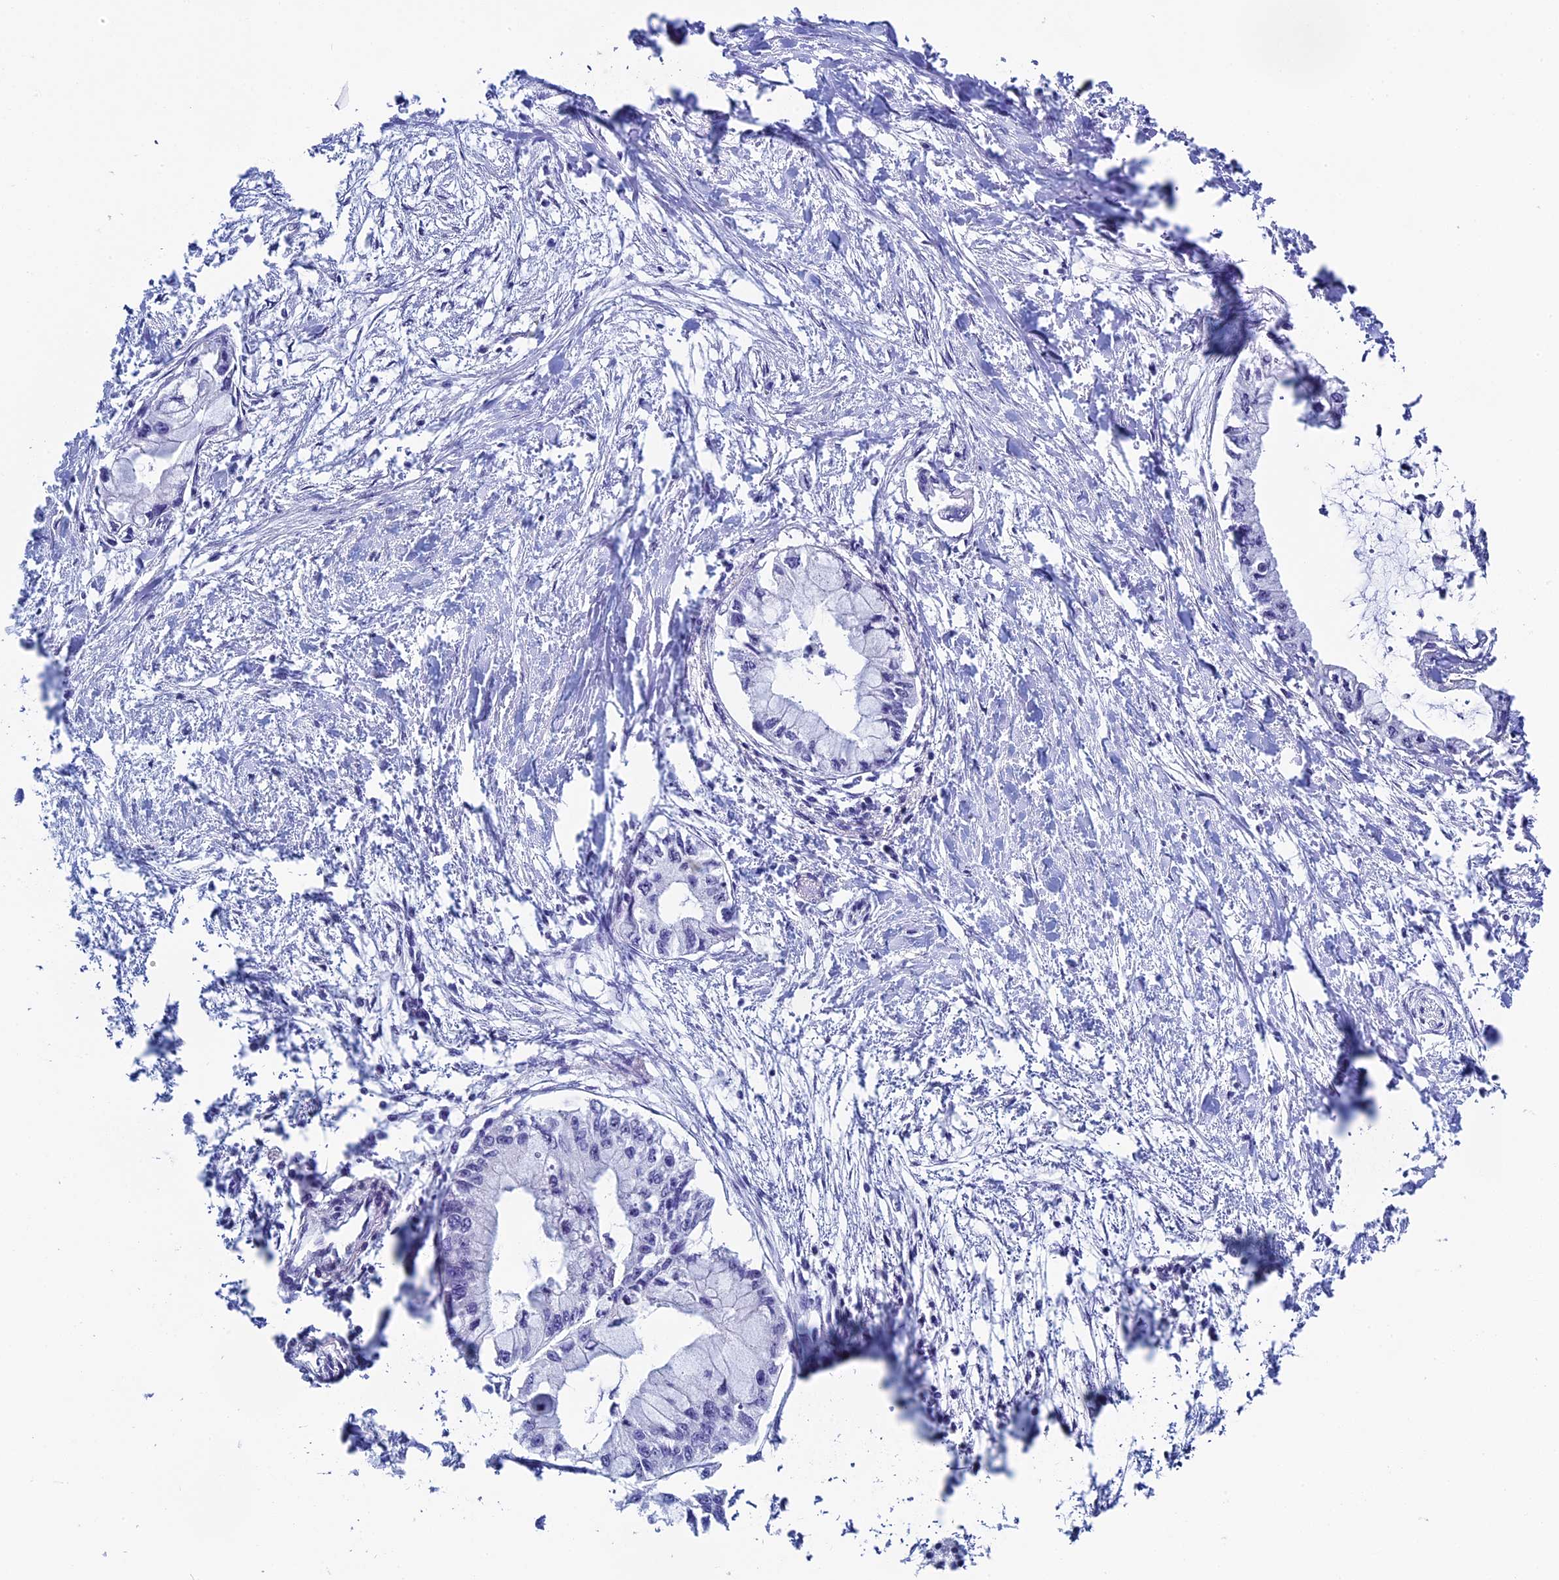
{"staining": {"intensity": "negative", "quantity": "none", "location": "none"}, "tissue": "pancreatic cancer", "cell_type": "Tumor cells", "image_type": "cancer", "snomed": [{"axis": "morphology", "description": "Adenocarcinoma, NOS"}, {"axis": "topography", "description": "Pancreas"}], "caption": "Immunohistochemical staining of human pancreatic adenocarcinoma shows no significant staining in tumor cells. The staining was performed using DAB to visualize the protein expression in brown, while the nuclei were stained in blue with hematoxylin (Magnification: 20x).", "gene": "CD2BP2", "patient": {"sex": "male", "age": 48}}